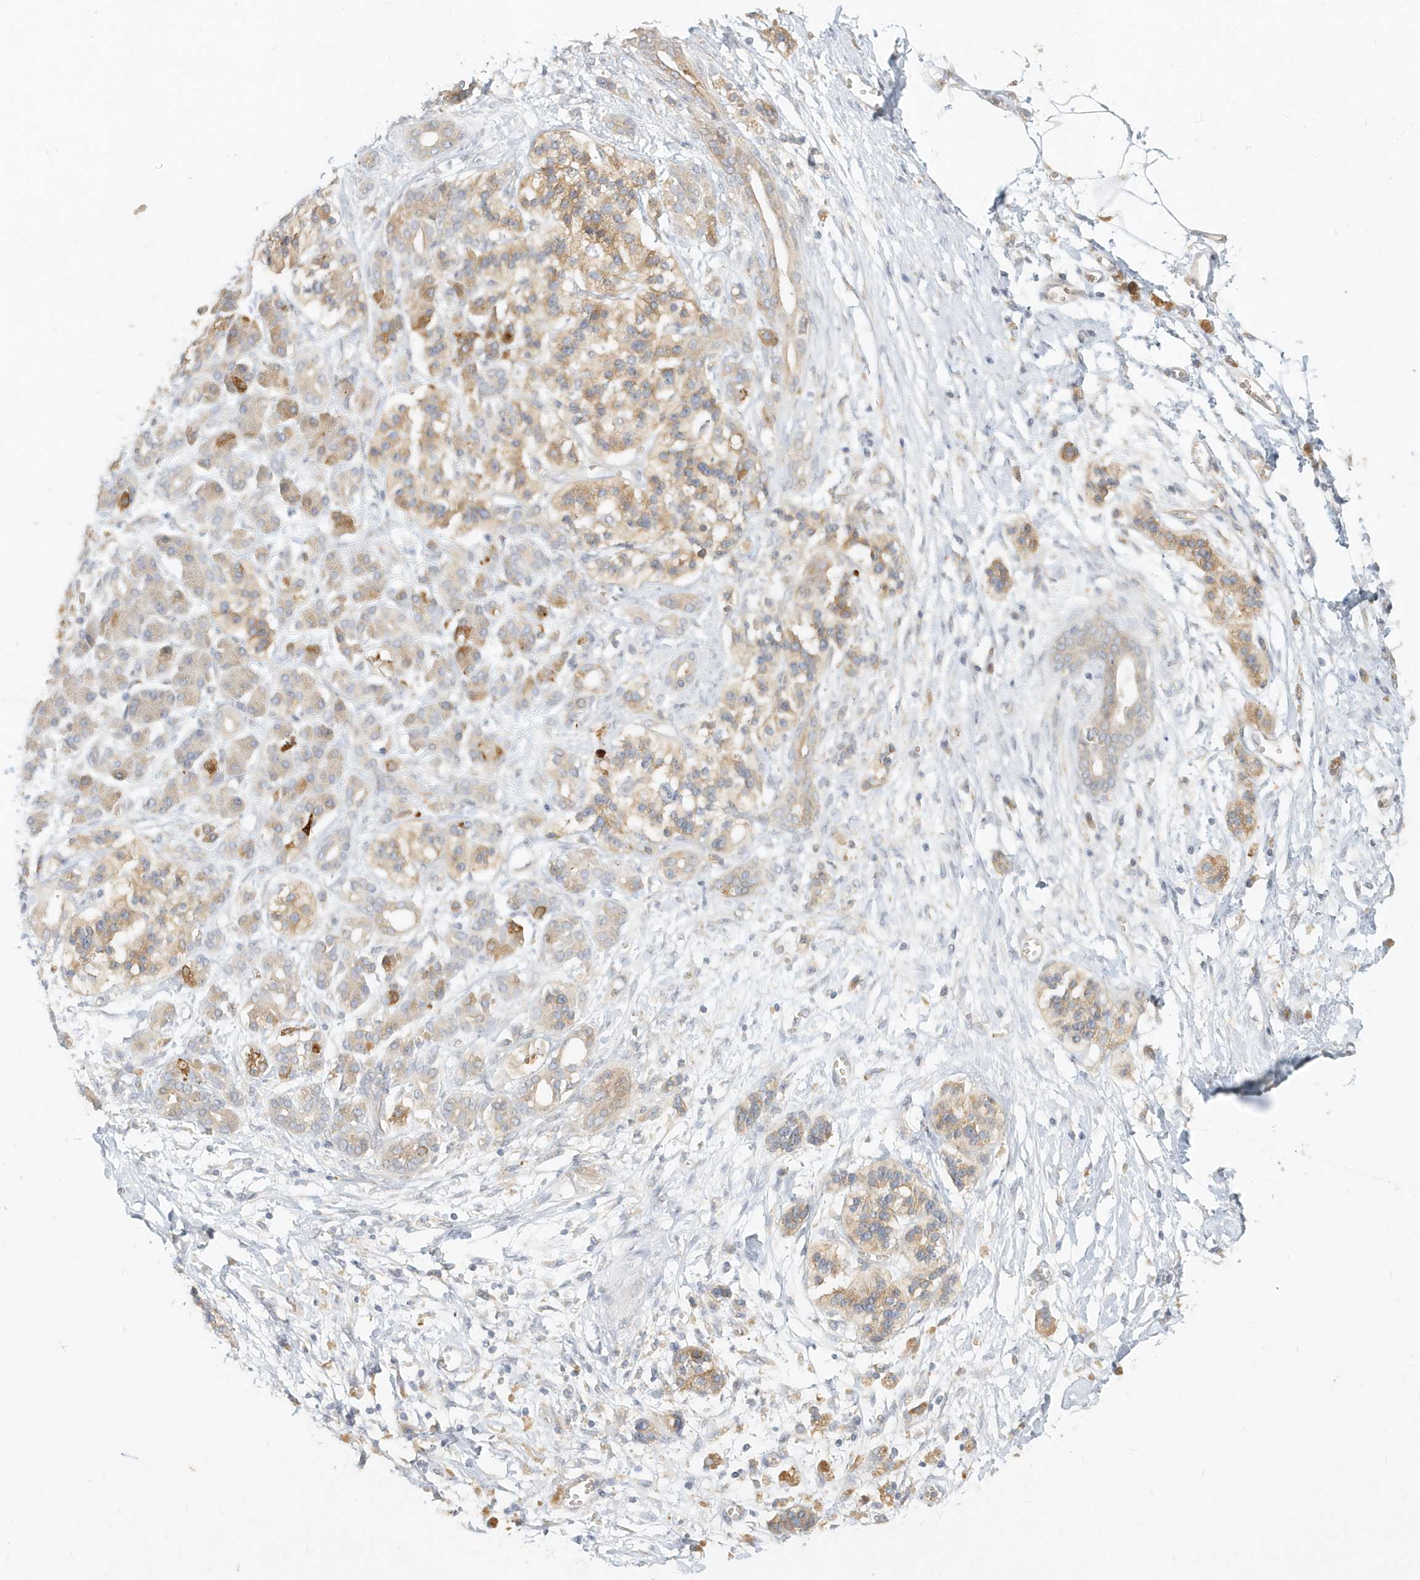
{"staining": {"intensity": "weak", "quantity": "25%-75%", "location": "cytoplasmic/membranous"}, "tissue": "adipose tissue", "cell_type": "Adipocytes", "image_type": "normal", "snomed": [{"axis": "morphology", "description": "Normal tissue, NOS"}, {"axis": "morphology", "description": "Adenocarcinoma, NOS"}, {"axis": "topography", "description": "Pancreas"}, {"axis": "topography", "description": "Peripheral nerve tissue"}], "caption": "Protein expression analysis of benign human adipose tissue reveals weak cytoplasmic/membranous expression in approximately 25%-75% of adipocytes. (DAB = brown stain, brightfield microscopy at high magnification).", "gene": "NAPB", "patient": {"sex": "male", "age": 59}}